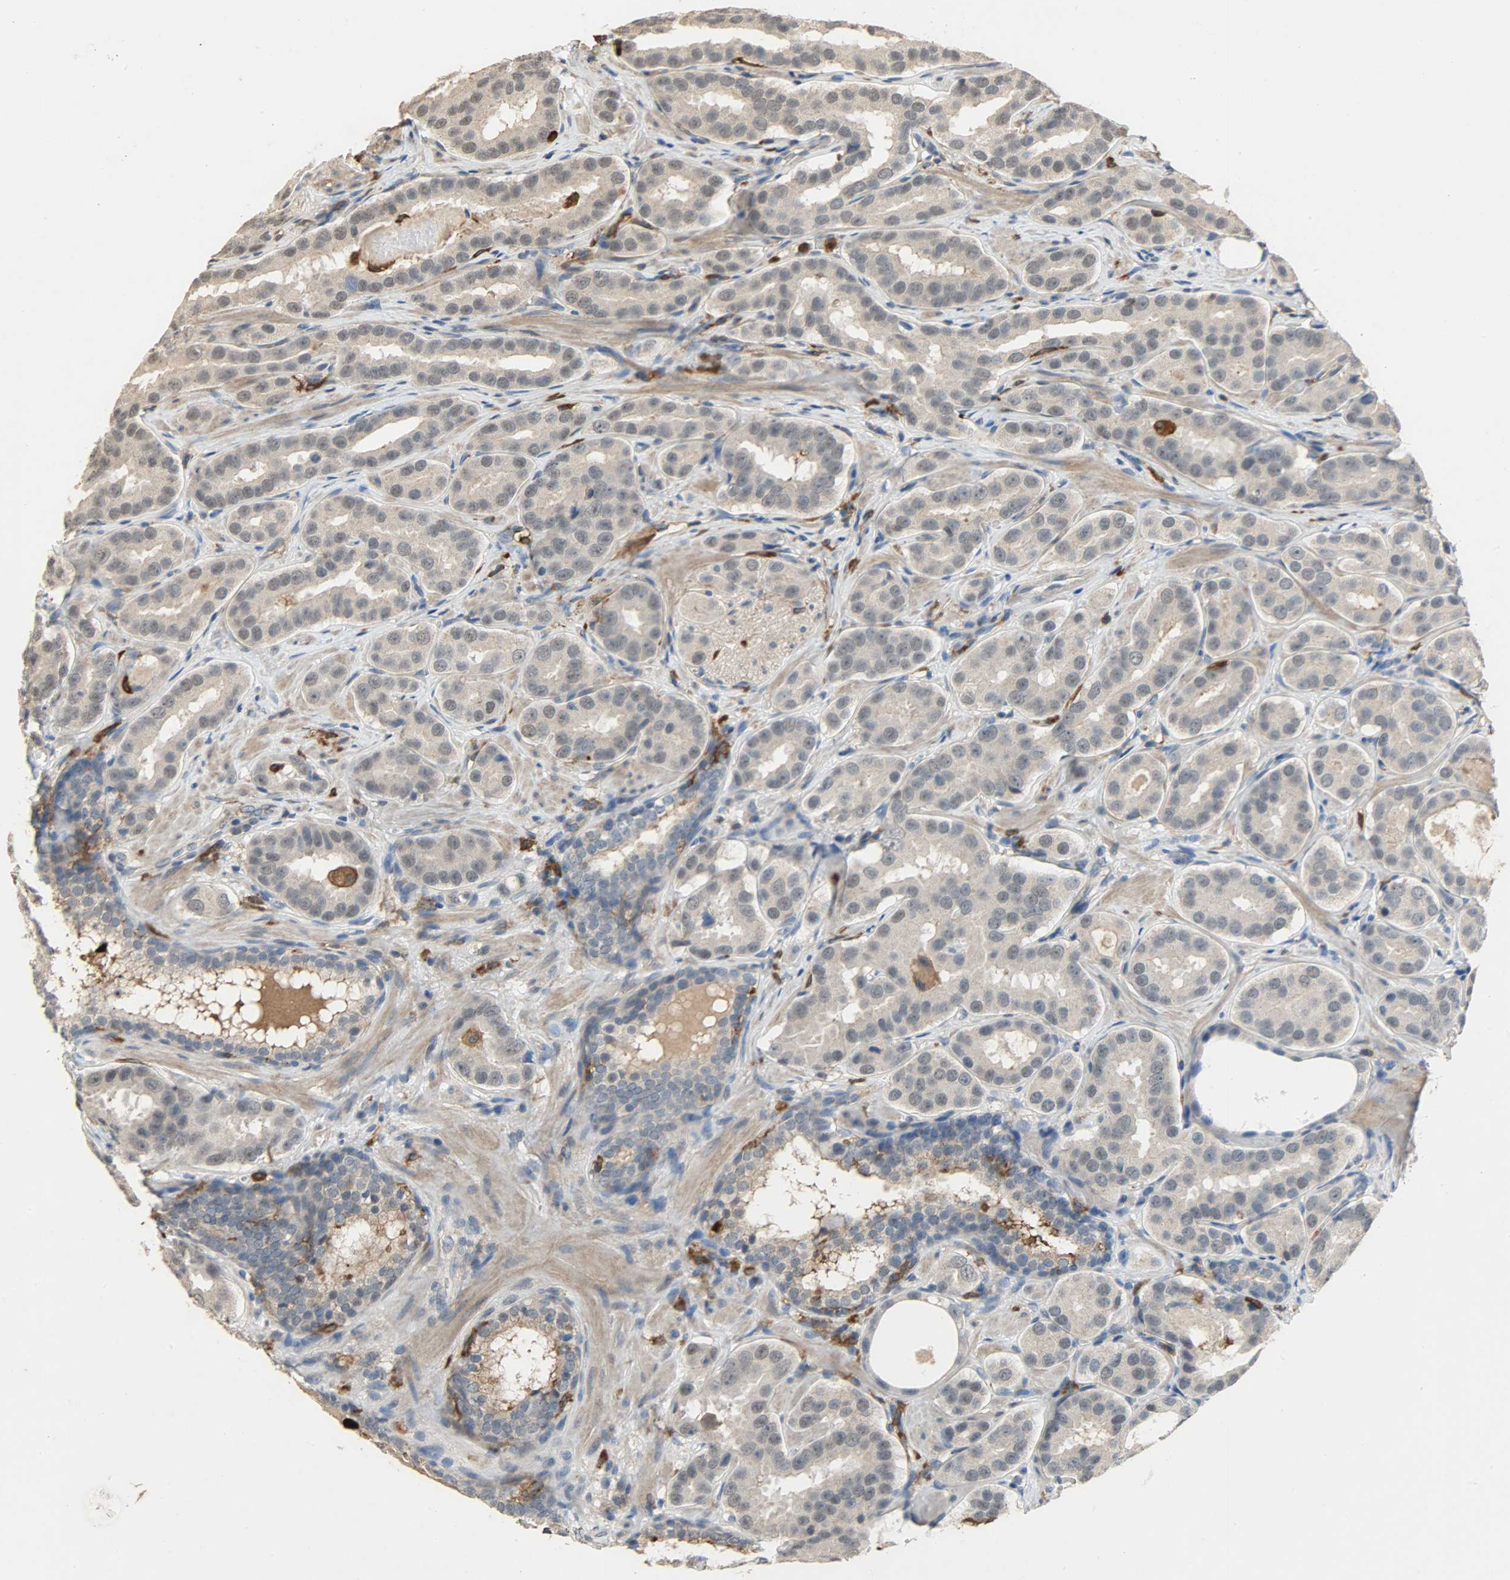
{"staining": {"intensity": "weak", "quantity": "25%-75%", "location": "cytoplasmic/membranous"}, "tissue": "prostate cancer", "cell_type": "Tumor cells", "image_type": "cancer", "snomed": [{"axis": "morphology", "description": "Adenocarcinoma, Low grade"}, {"axis": "topography", "description": "Prostate"}], "caption": "This is a histology image of immunohistochemistry (IHC) staining of prostate adenocarcinoma (low-grade), which shows weak expression in the cytoplasmic/membranous of tumor cells.", "gene": "SKAP2", "patient": {"sex": "male", "age": 59}}